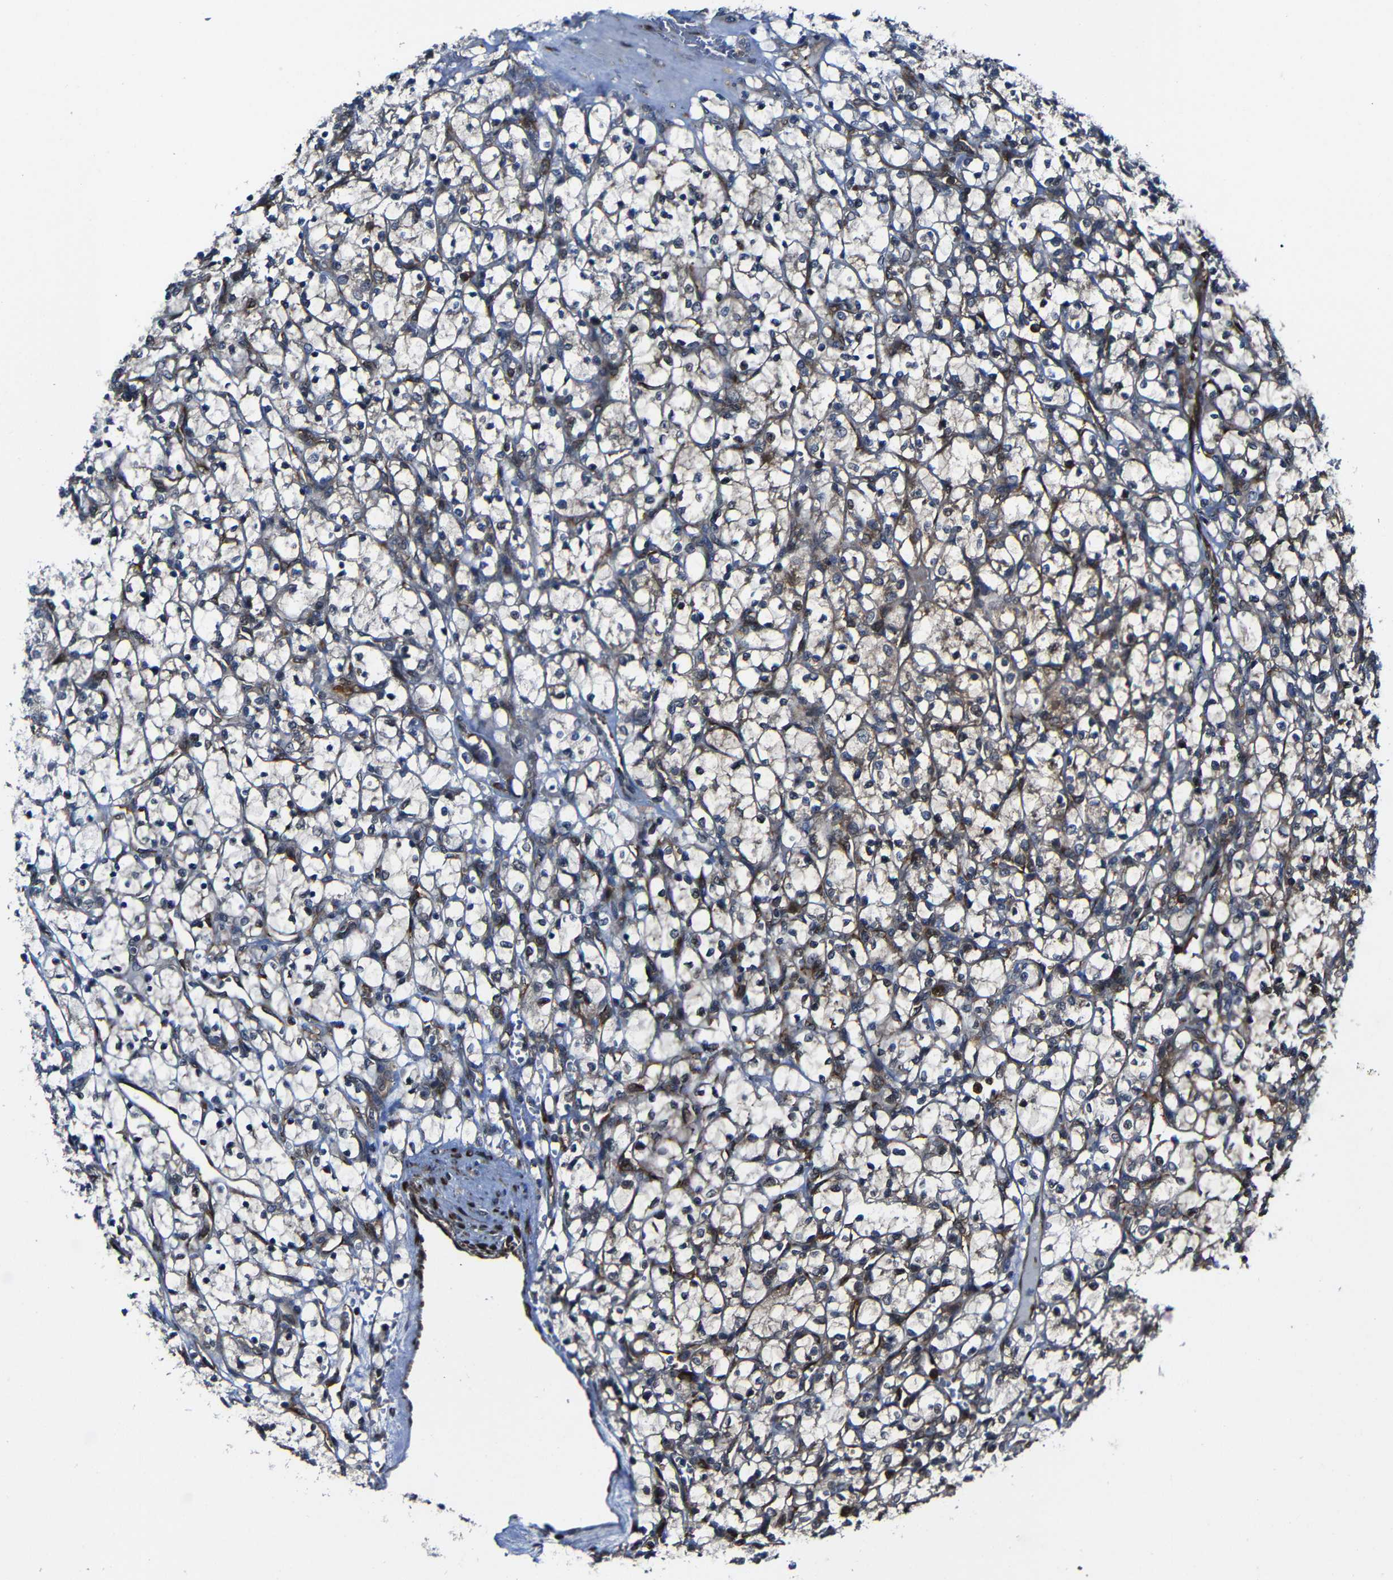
{"staining": {"intensity": "moderate", "quantity": "<25%", "location": "cytoplasmic/membranous"}, "tissue": "renal cancer", "cell_type": "Tumor cells", "image_type": "cancer", "snomed": [{"axis": "morphology", "description": "Adenocarcinoma, NOS"}, {"axis": "topography", "description": "Kidney"}], "caption": "Moderate cytoplasmic/membranous positivity for a protein is present in approximately <25% of tumor cells of renal cancer using IHC.", "gene": "KIAA0513", "patient": {"sex": "female", "age": 69}}